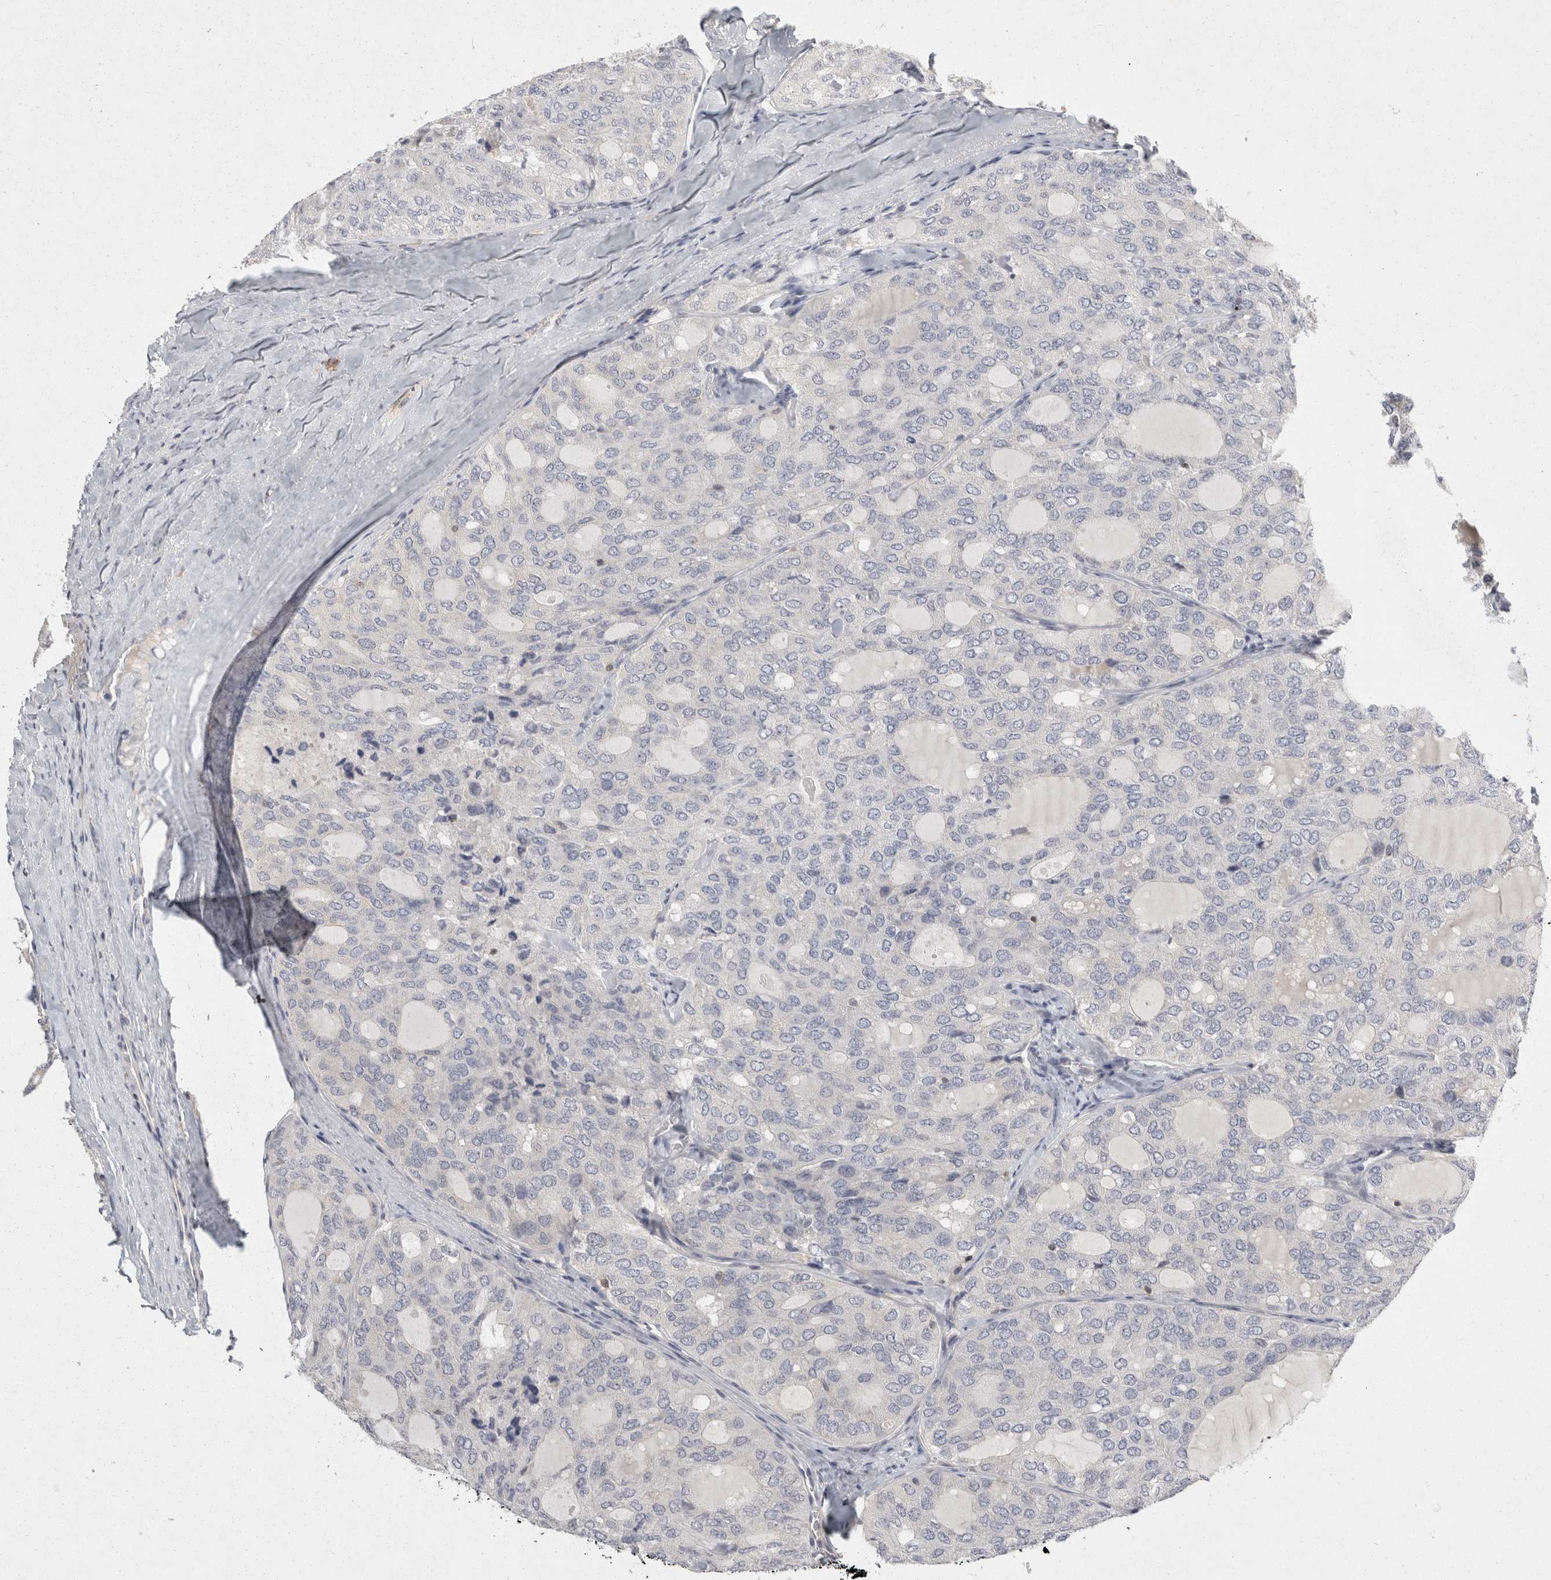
{"staining": {"intensity": "negative", "quantity": "none", "location": "none"}, "tissue": "thyroid cancer", "cell_type": "Tumor cells", "image_type": "cancer", "snomed": [{"axis": "morphology", "description": "Follicular adenoma carcinoma, NOS"}, {"axis": "topography", "description": "Thyroid gland"}], "caption": "The IHC histopathology image has no significant expression in tumor cells of thyroid cancer (follicular adenoma carcinoma) tissue. (DAB immunohistochemistry (IHC), high magnification).", "gene": "ACAT2", "patient": {"sex": "male", "age": 75}}